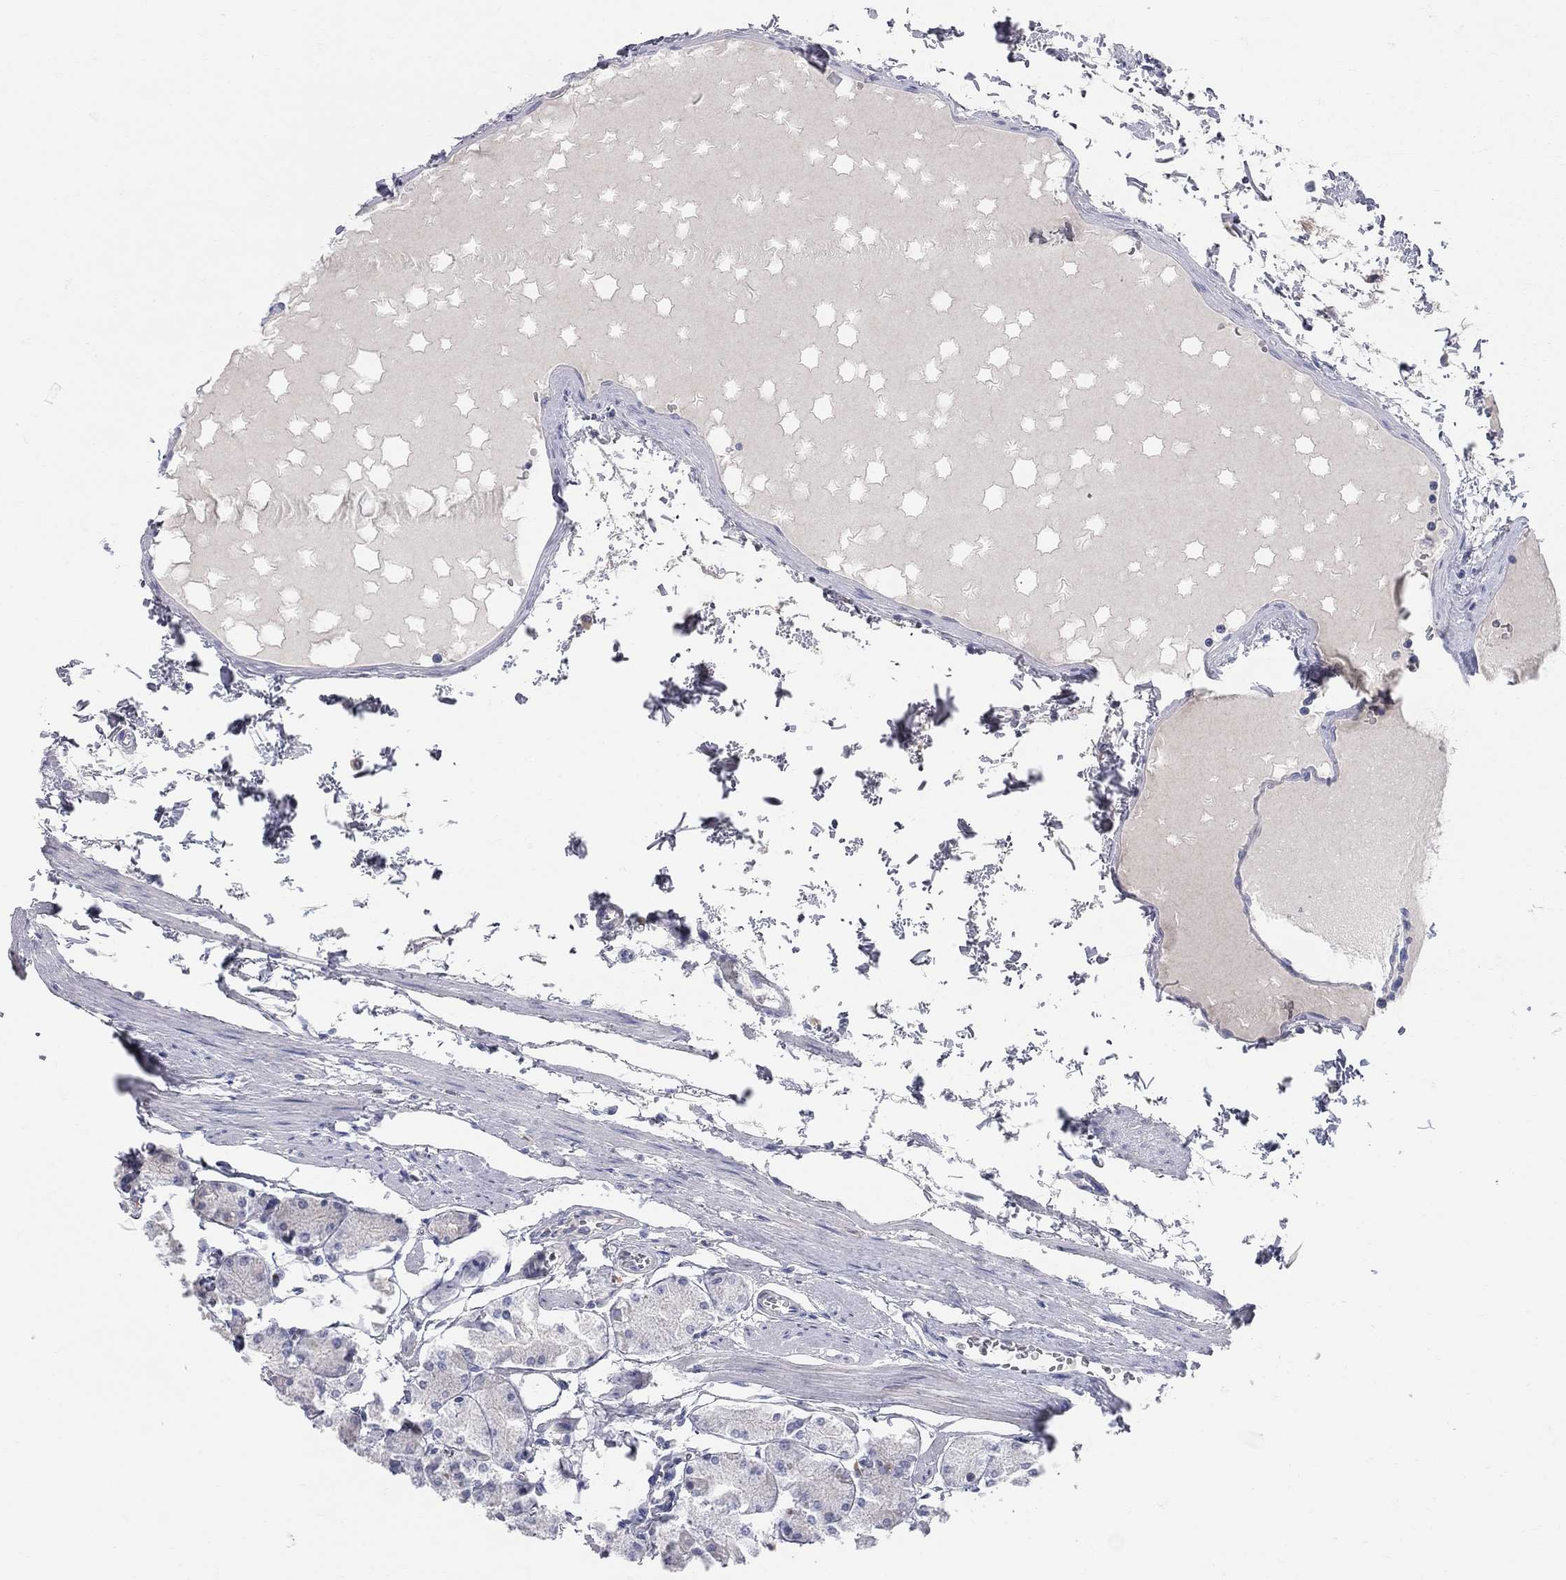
{"staining": {"intensity": "negative", "quantity": "none", "location": "none"}, "tissue": "stomach", "cell_type": "Glandular cells", "image_type": "normal", "snomed": [{"axis": "morphology", "description": "Normal tissue, NOS"}, {"axis": "topography", "description": "Stomach, upper"}], "caption": "Glandular cells are negative for protein expression in benign human stomach. (Immunohistochemistry, brightfield microscopy, high magnification).", "gene": "AOX1", "patient": {"sex": "male", "age": 60}}